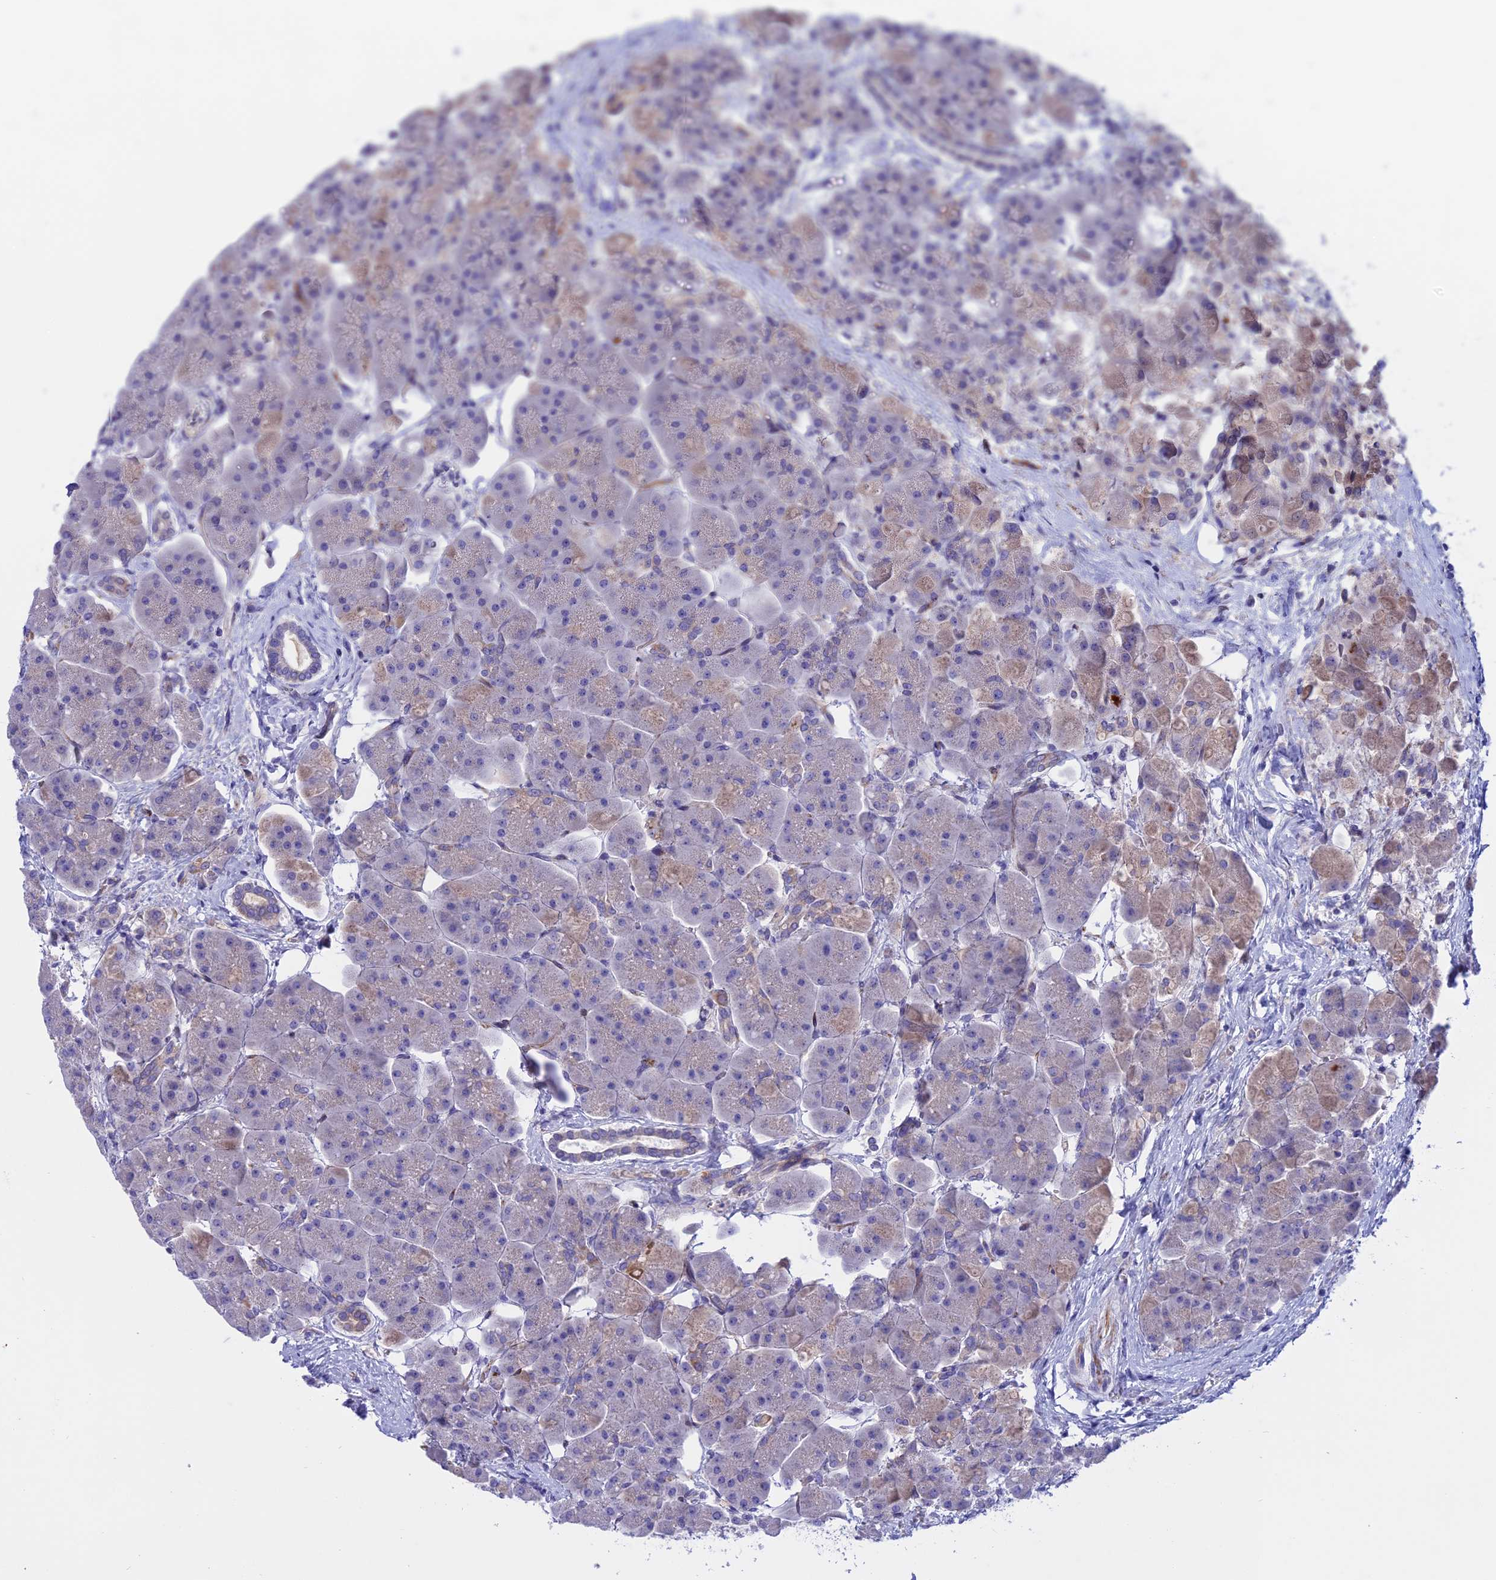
{"staining": {"intensity": "moderate", "quantity": "<25%", "location": "cytoplasmic/membranous"}, "tissue": "pancreas", "cell_type": "Exocrine glandular cells", "image_type": "normal", "snomed": [{"axis": "morphology", "description": "Normal tissue, NOS"}, {"axis": "topography", "description": "Pancreas"}], "caption": "Pancreas stained for a protein demonstrates moderate cytoplasmic/membranous positivity in exocrine glandular cells.", "gene": "TMEM138", "patient": {"sex": "male", "age": 66}}